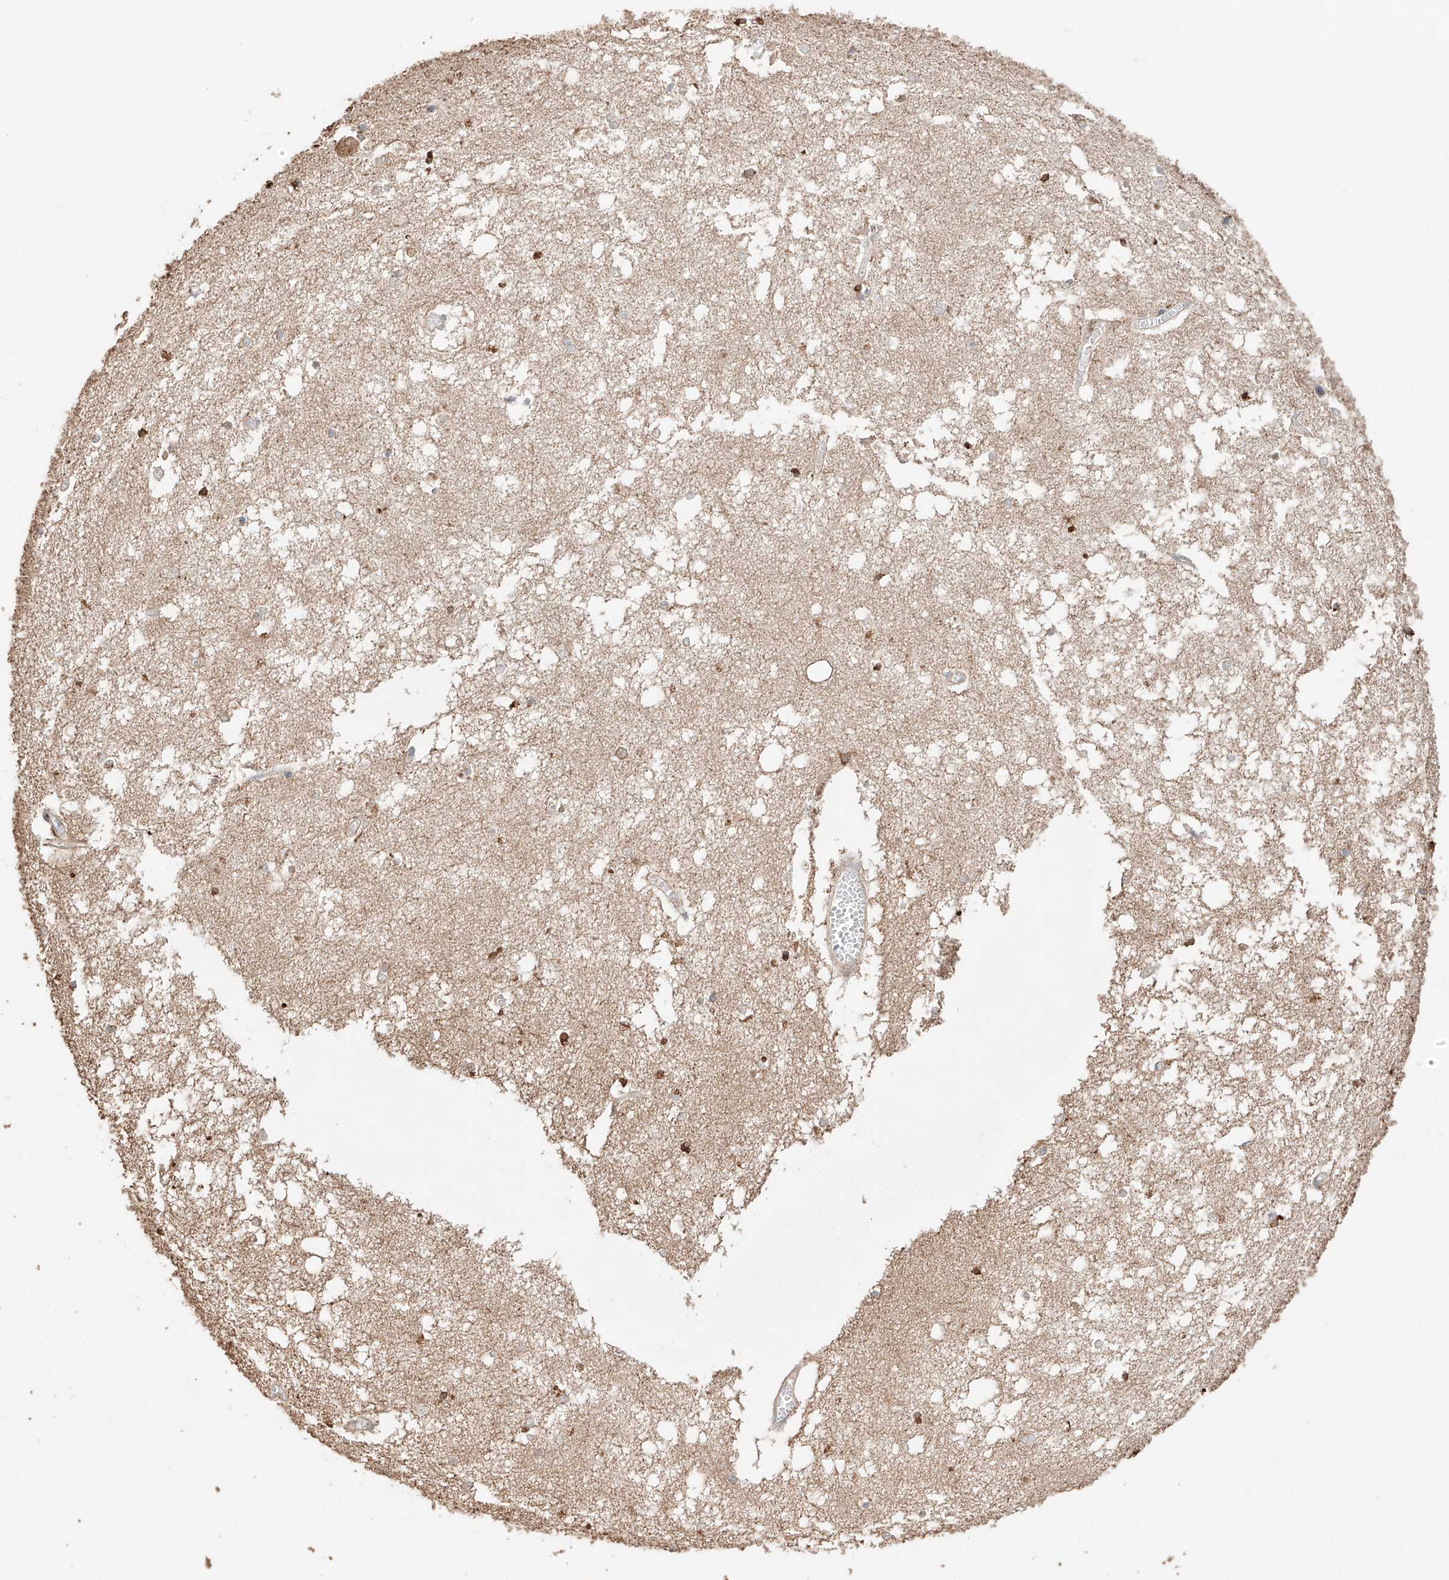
{"staining": {"intensity": "moderate", "quantity": "<25%", "location": "cytoplasmic/membranous"}, "tissue": "hippocampus", "cell_type": "Glial cells", "image_type": "normal", "snomed": [{"axis": "morphology", "description": "Normal tissue, NOS"}, {"axis": "topography", "description": "Hippocampus"}], "caption": "A photomicrograph of human hippocampus stained for a protein displays moderate cytoplasmic/membranous brown staining in glial cells.", "gene": "MOSPD1", "patient": {"sex": "male", "age": 70}}